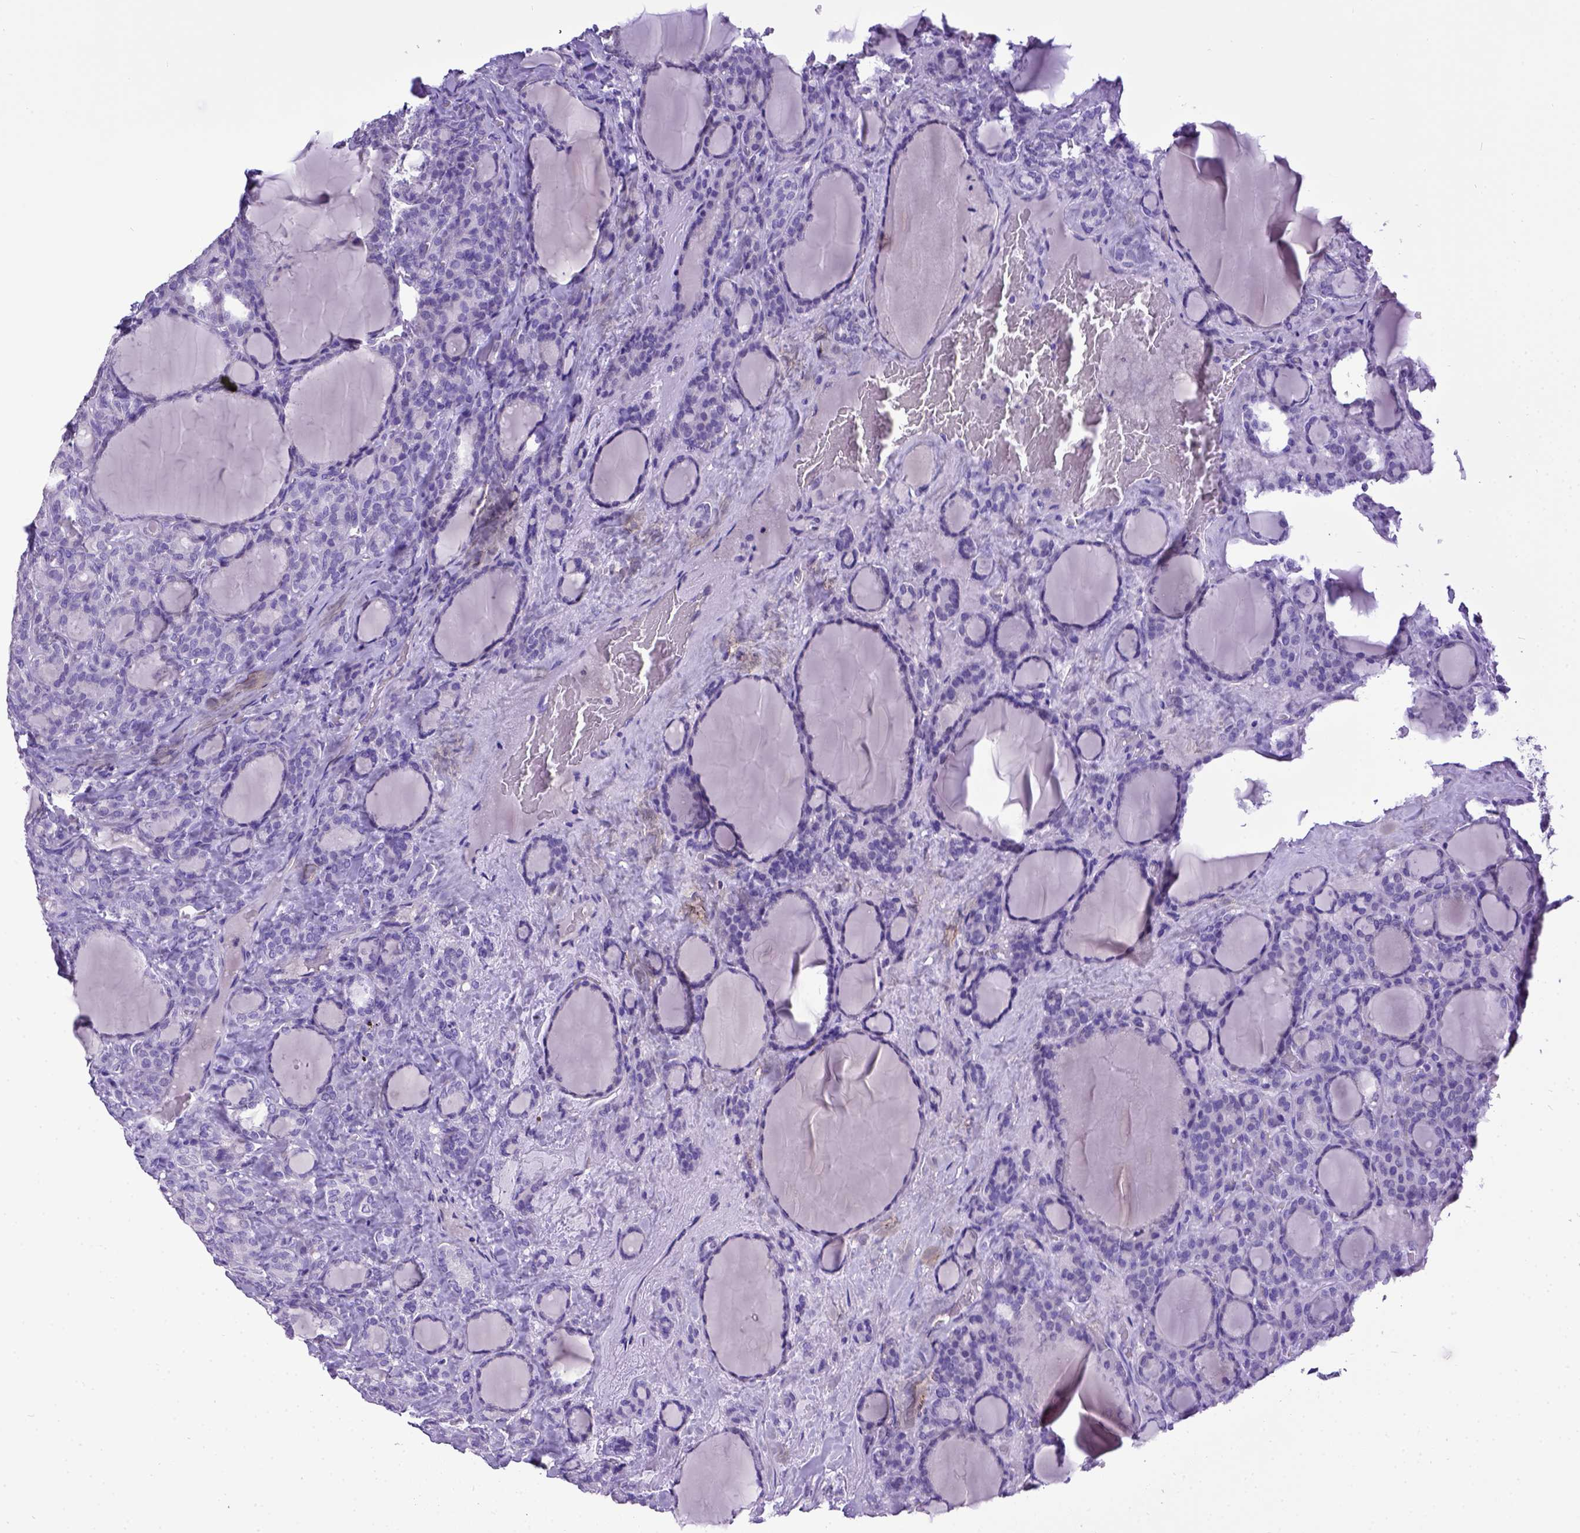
{"staining": {"intensity": "negative", "quantity": "none", "location": "none"}, "tissue": "thyroid cancer", "cell_type": "Tumor cells", "image_type": "cancer", "snomed": [{"axis": "morphology", "description": "Normal tissue, NOS"}, {"axis": "morphology", "description": "Follicular adenoma carcinoma, NOS"}, {"axis": "topography", "description": "Thyroid gland"}], "caption": "Immunohistochemistry (IHC) micrograph of neoplastic tissue: thyroid cancer (follicular adenoma carcinoma) stained with DAB demonstrates no significant protein staining in tumor cells. The staining was performed using DAB to visualize the protein expression in brown, while the nuclei were stained in blue with hematoxylin (Magnification: 20x).", "gene": "ESR1", "patient": {"sex": "female", "age": 31}}